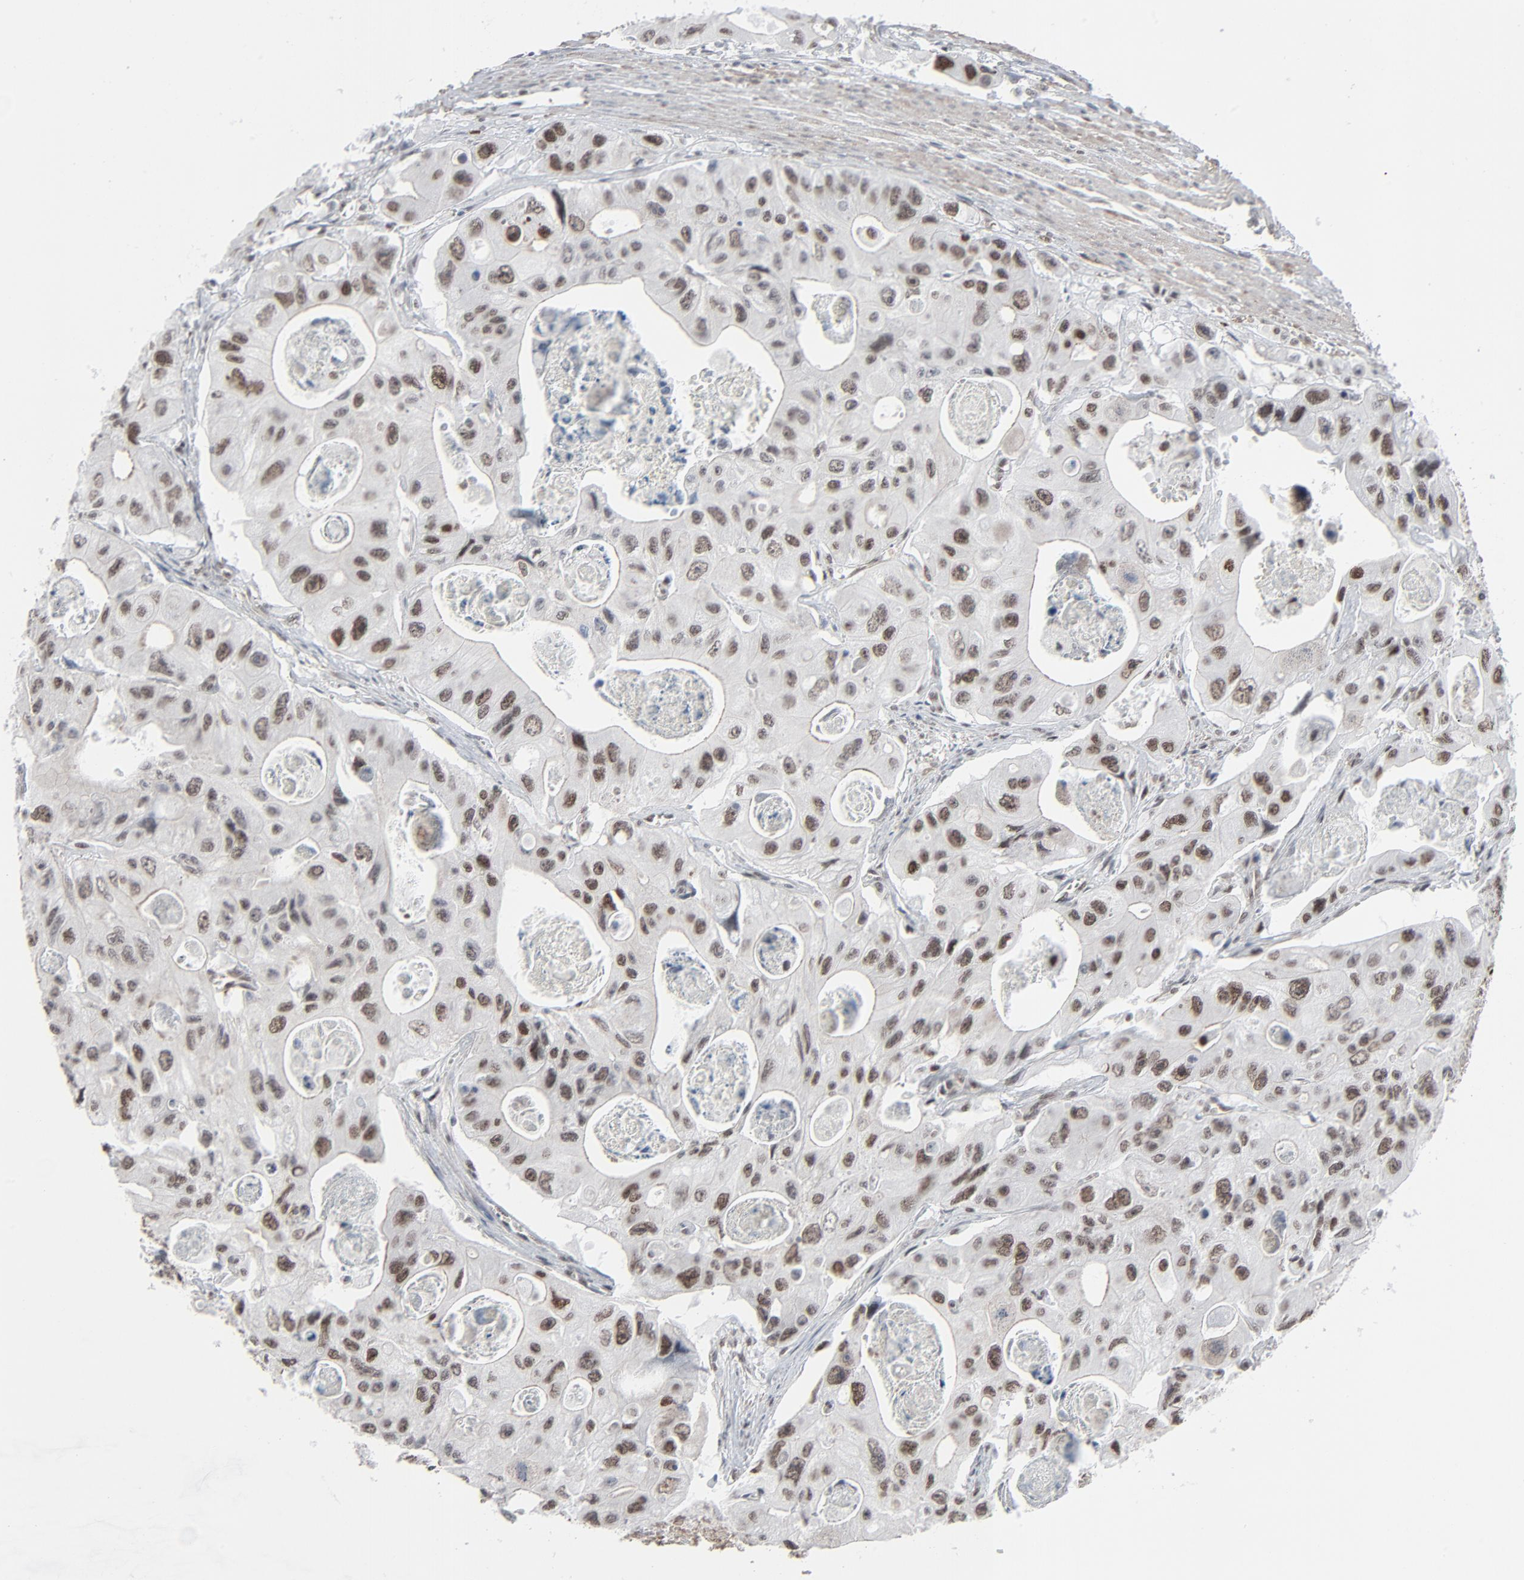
{"staining": {"intensity": "strong", "quantity": ">75%", "location": "nuclear"}, "tissue": "colorectal cancer", "cell_type": "Tumor cells", "image_type": "cancer", "snomed": [{"axis": "morphology", "description": "Adenocarcinoma, NOS"}, {"axis": "topography", "description": "Colon"}], "caption": "Tumor cells reveal strong nuclear positivity in about >75% of cells in adenocarcinoma (colorectal). The protein is shown in brown color, while the nuclei are stained blue.", "gene": "FBXO28", "patient": {"sex": "female", "age": 46}}